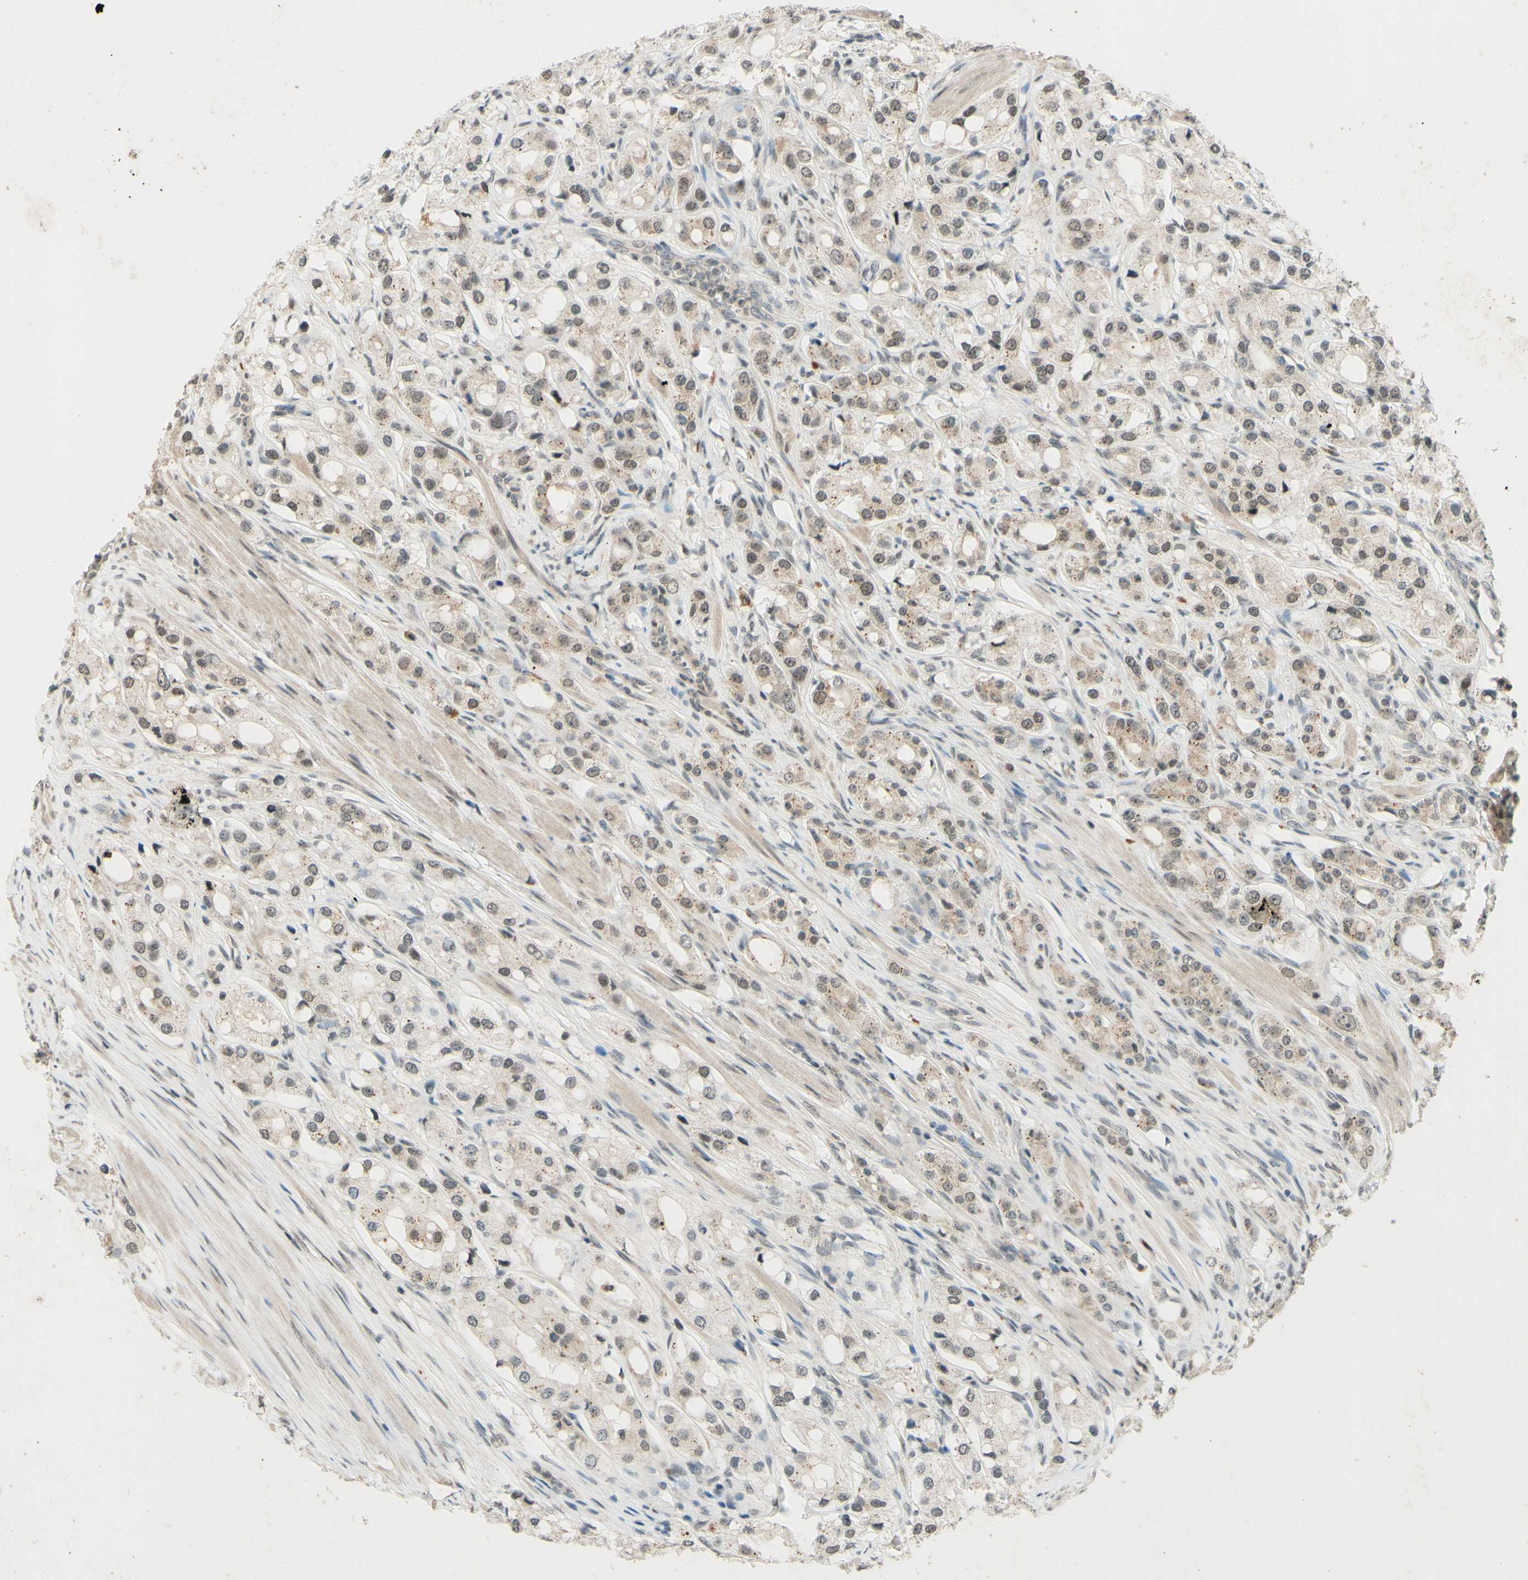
{"staining": {"intensity": "weak", "quantity": ">75%", "location": "nuclear"}, "tissue": "prostate cancer", "cell_type": "Tumor cells", "image_type": "cancer", "snomed": [{"axis": "morphology", "description": "Adenocarcinoma, High grade"}, {"axis": "topography", "description": "Prostate"}], "caption": "Prostate cancer tissue exhibits weak nuclear positivity in approximately >75% of tumor cells", "gene": "SMARCB1", "patient": {"sex": "male", "age": 65}}